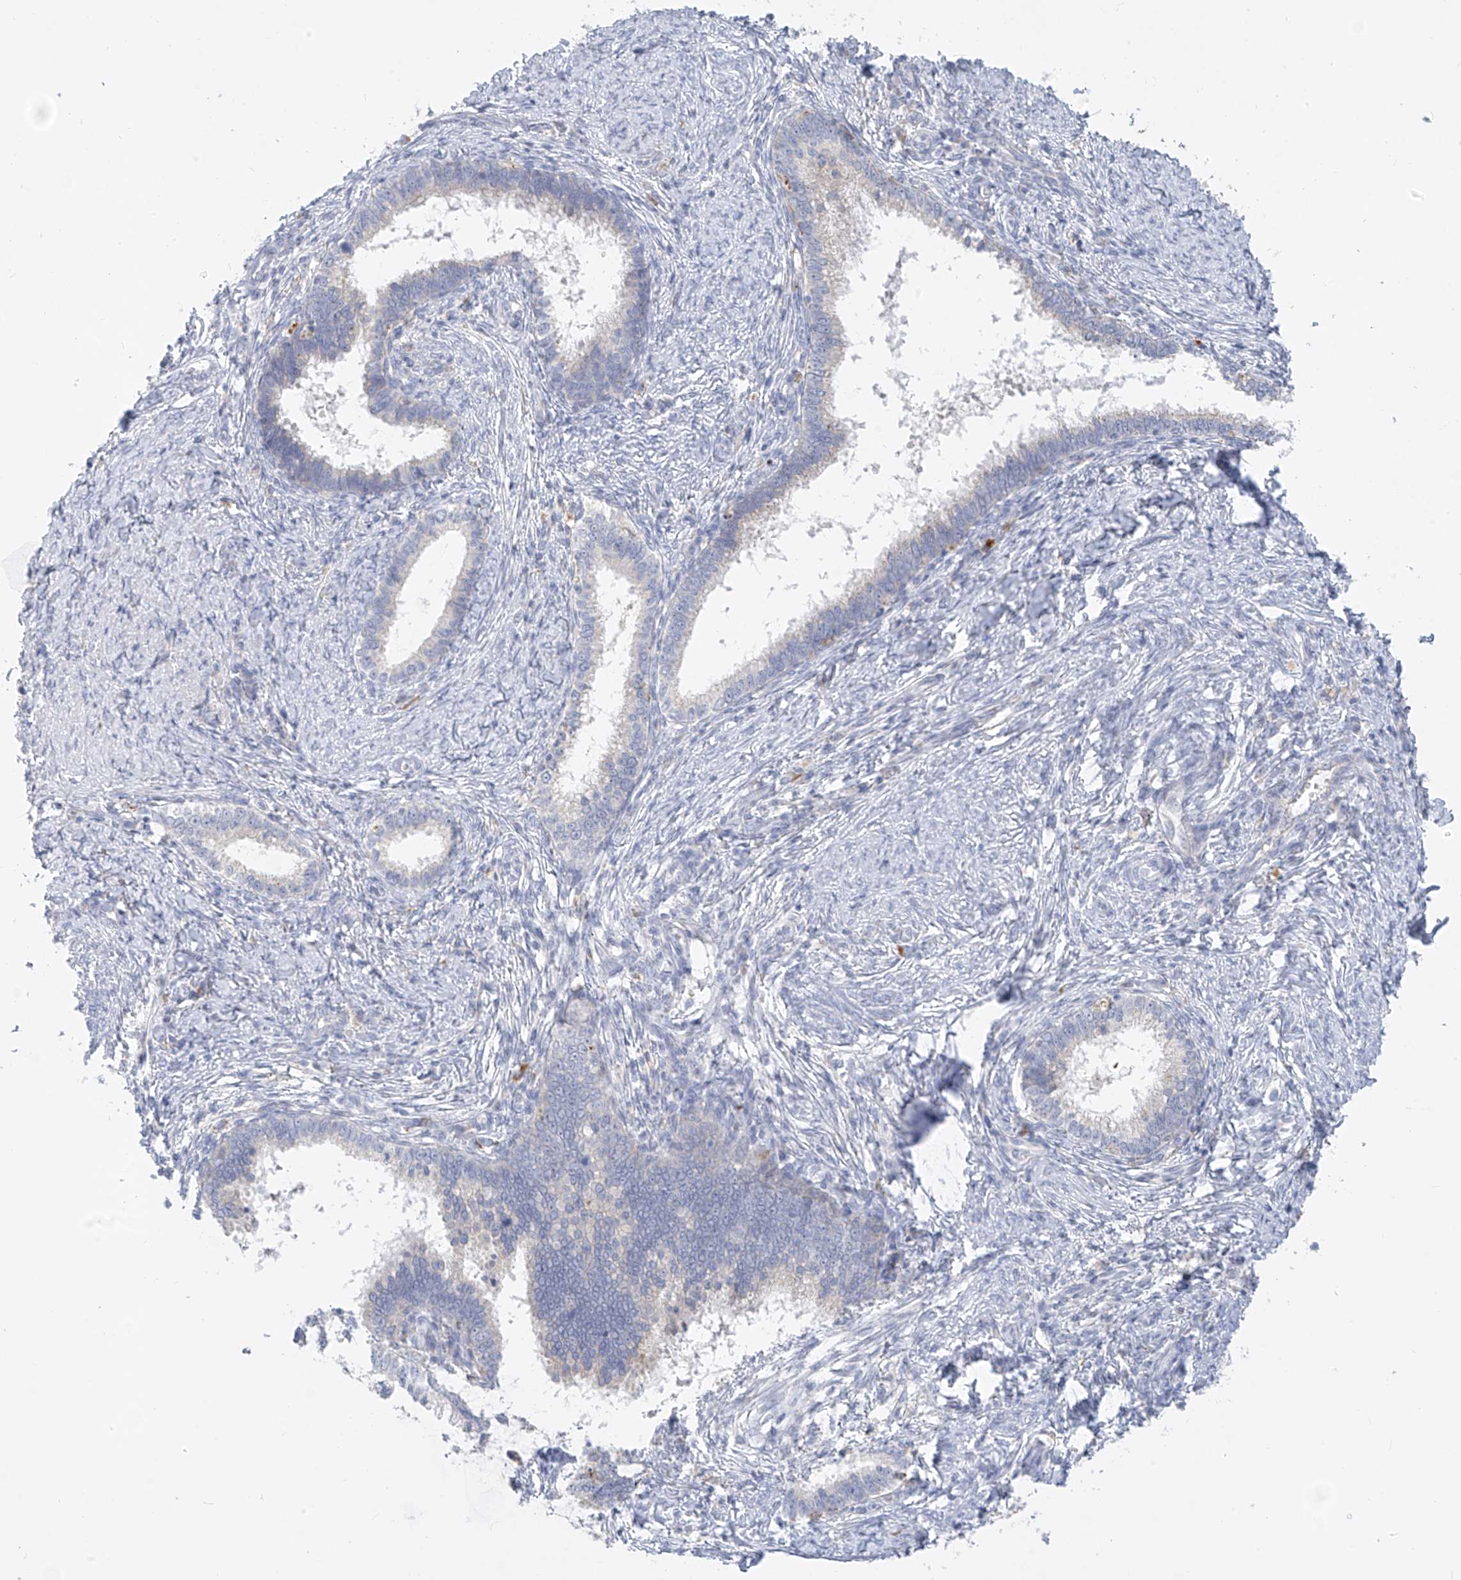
{"staining": {"intensity": "negative", "quantity": "none", "location": "none"}, "tissue": "cervical cancer", "cell_type": "Tumor cells", "image_type": "cancer", "snomed": [{"axis": "morphology", "description": "Adenocarcinoma, NOS"}, {"axis": "topography", "description": "Cervix"}], "caption": "Protein analysis of adenocarcinoma (cervical) reveals no significant positivity in tumor cells.", "gene": "ZNF404", "patient": {"sex": "female", "age": 36}}